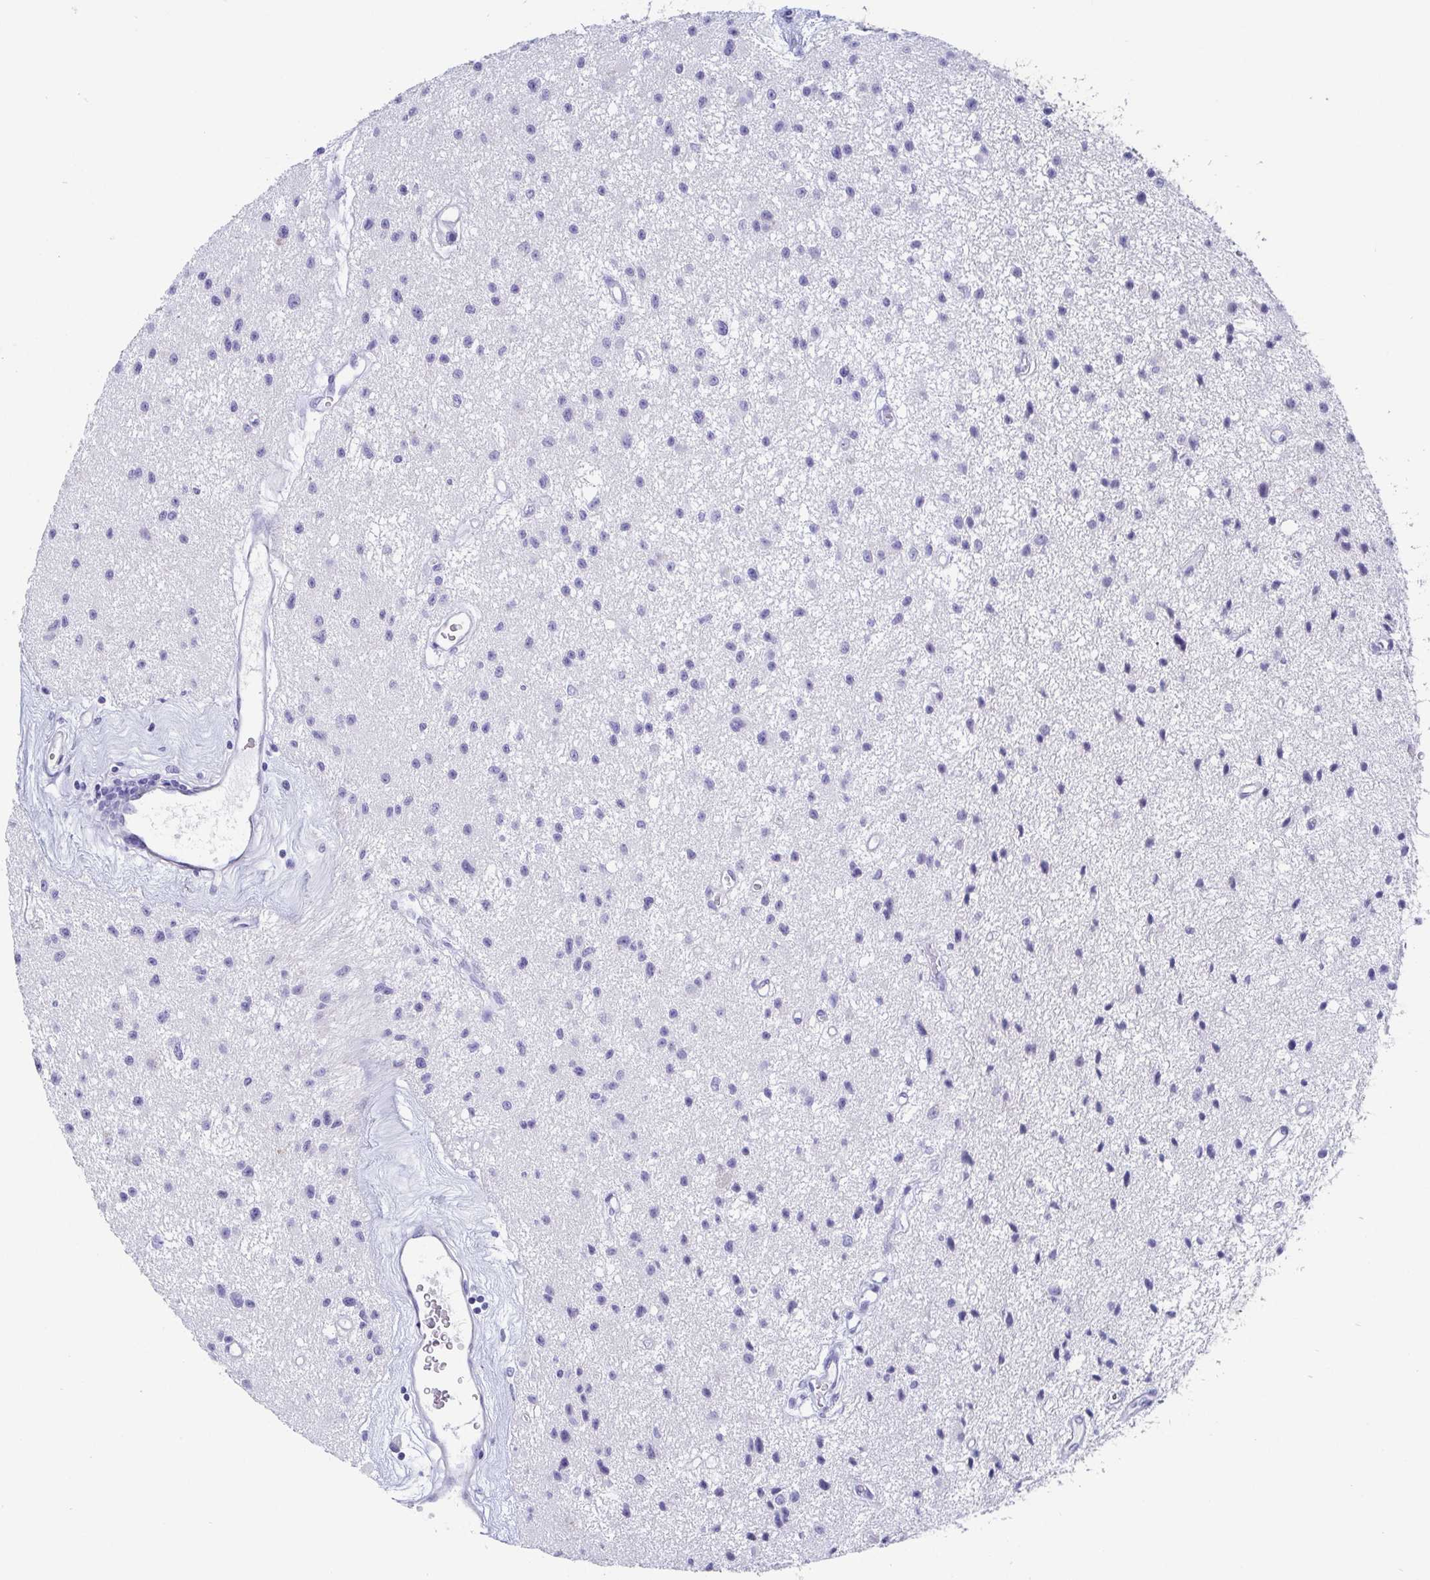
{"staining": {"intensity": "negative", "quantity": "none", "location": "none"}, "tissue": "glioma", "cell_type": "Tumor cells", "image_type": "cancer", "snomed": [{"axis": "morphology", "description": "Glioma, malignant, Low grade"}, {"axis": "topography", "description": "Brain"}], "caption": "Image shows no significant protein positivity in tumor cells of malignant low-grade glioma.", "gene": "SCGN", "patient": {"sex": "male", "age": 43}}